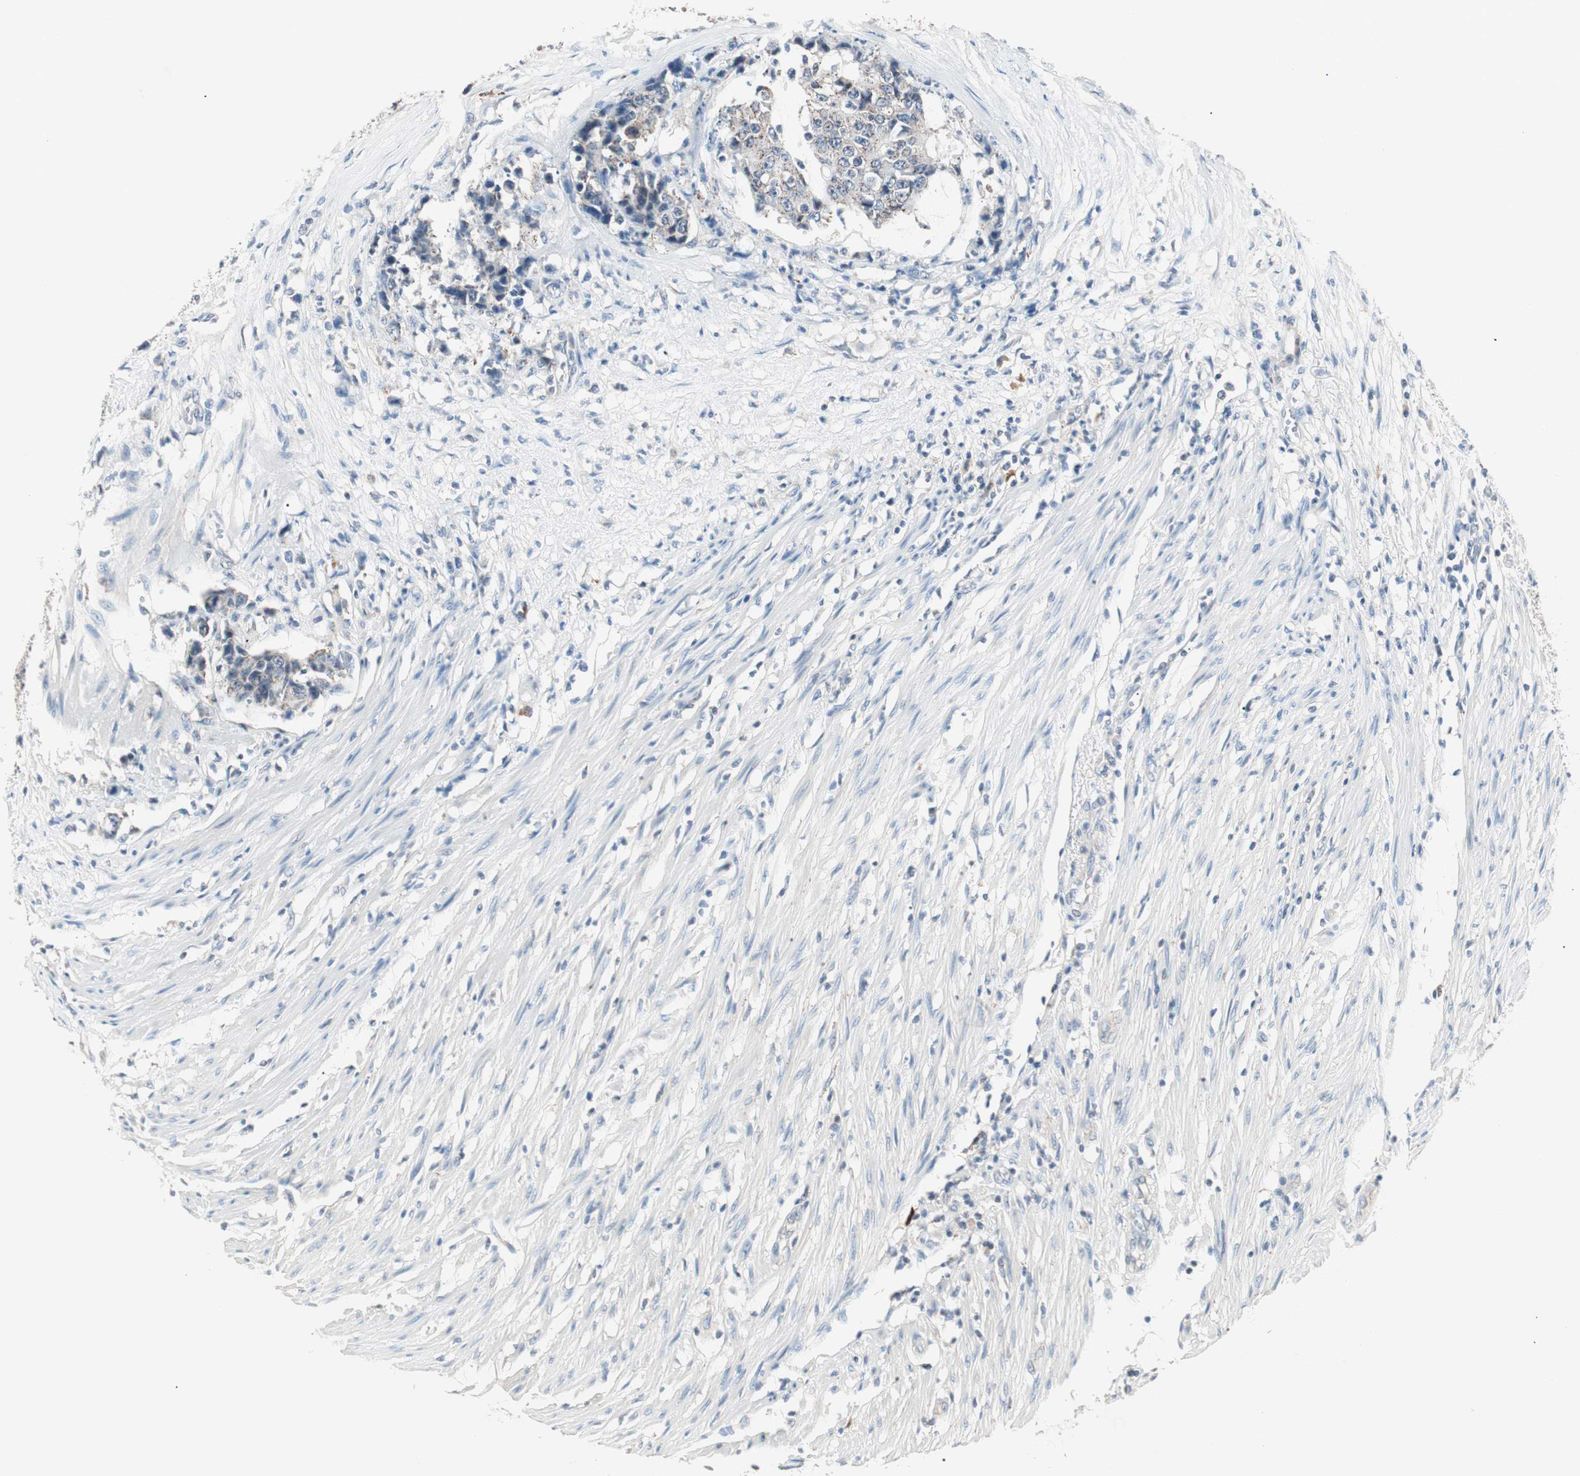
{"staining": {"intensity": "weak", "quantity": "25%-75%", "location": "cytoplasmic/membranous"}, "tissue": "colorectal cancer", "cell_type": "Tumor cells", "image_type": "cancer", "snomed": [{"axis": "morphology", "description": "Adenocarcinoma, NOS"}, {"axis": "topography", "description": "Colon"}], "caption": "The photomicrograph shows staining of colorectal cancer, revealing weak cytoplasmic/membranous protein staining (brown color) within tumor cells.", "gene": "RAD54B", "patient": {"sex": "female", "age": 86}}